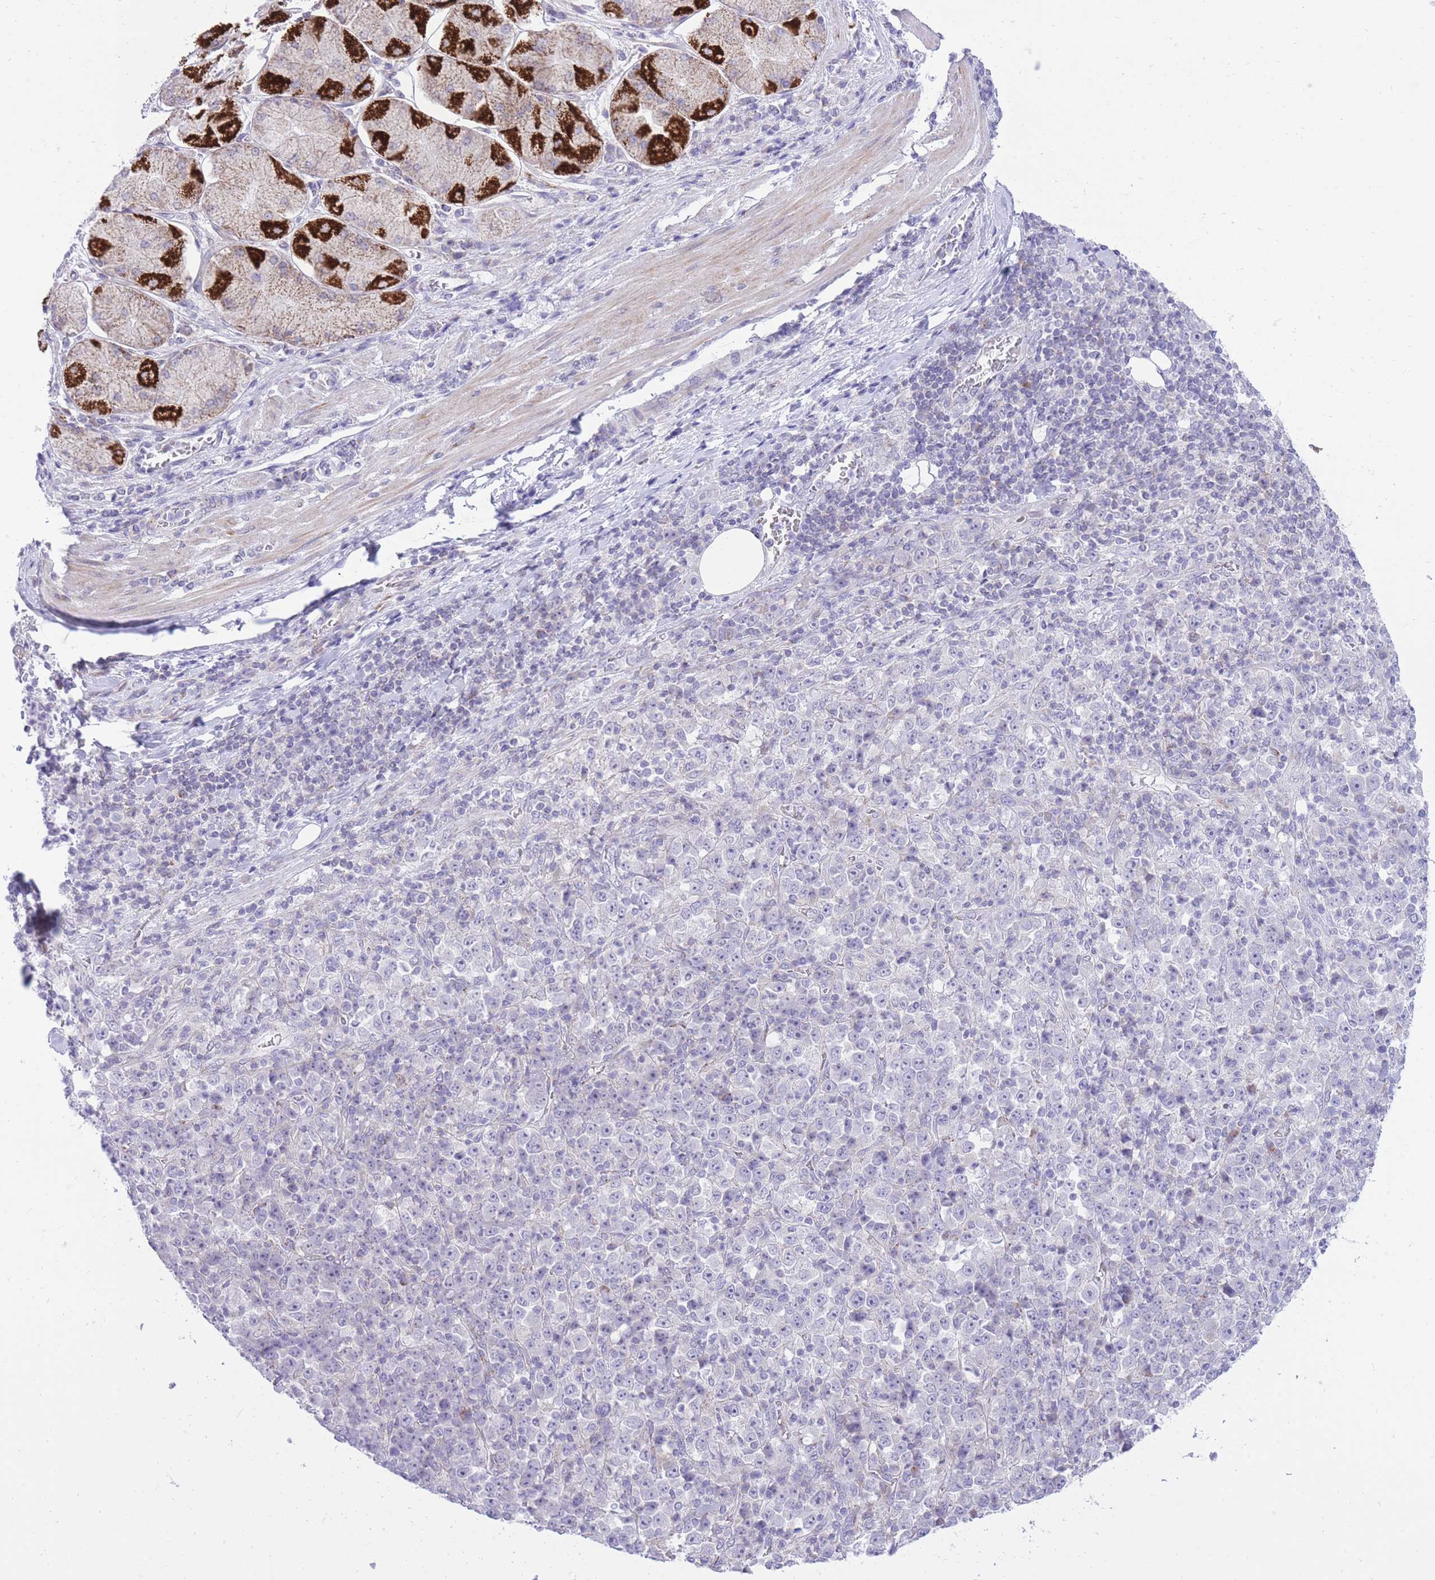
{"staining": {"intensity": "negative", "quantity": "none", "location": "none"}, "tissue": "stomach cancer", "cell_type": "Tumor cells", "image_type": "cancer", "snomed": [{"axis": "morphology", "description": "Normal tissue, NOS"}, {"axis": "morphology", "description": "Adenocarcinoma, NOS"}, {"axis": "topography", "description": "Stomach, upper"}, {"axis": "topography", "description": "Stomach"}], "caption": "Immunohistochemistry (IHC) image of neoplastic tissue: stomach cancer stained with DAB (3,3'-diaminobenzidine) exhibits no significant protein positivity in tumor cells.", "gene": "DENND2D", "patient": {"sex": "male", "age": 59}}